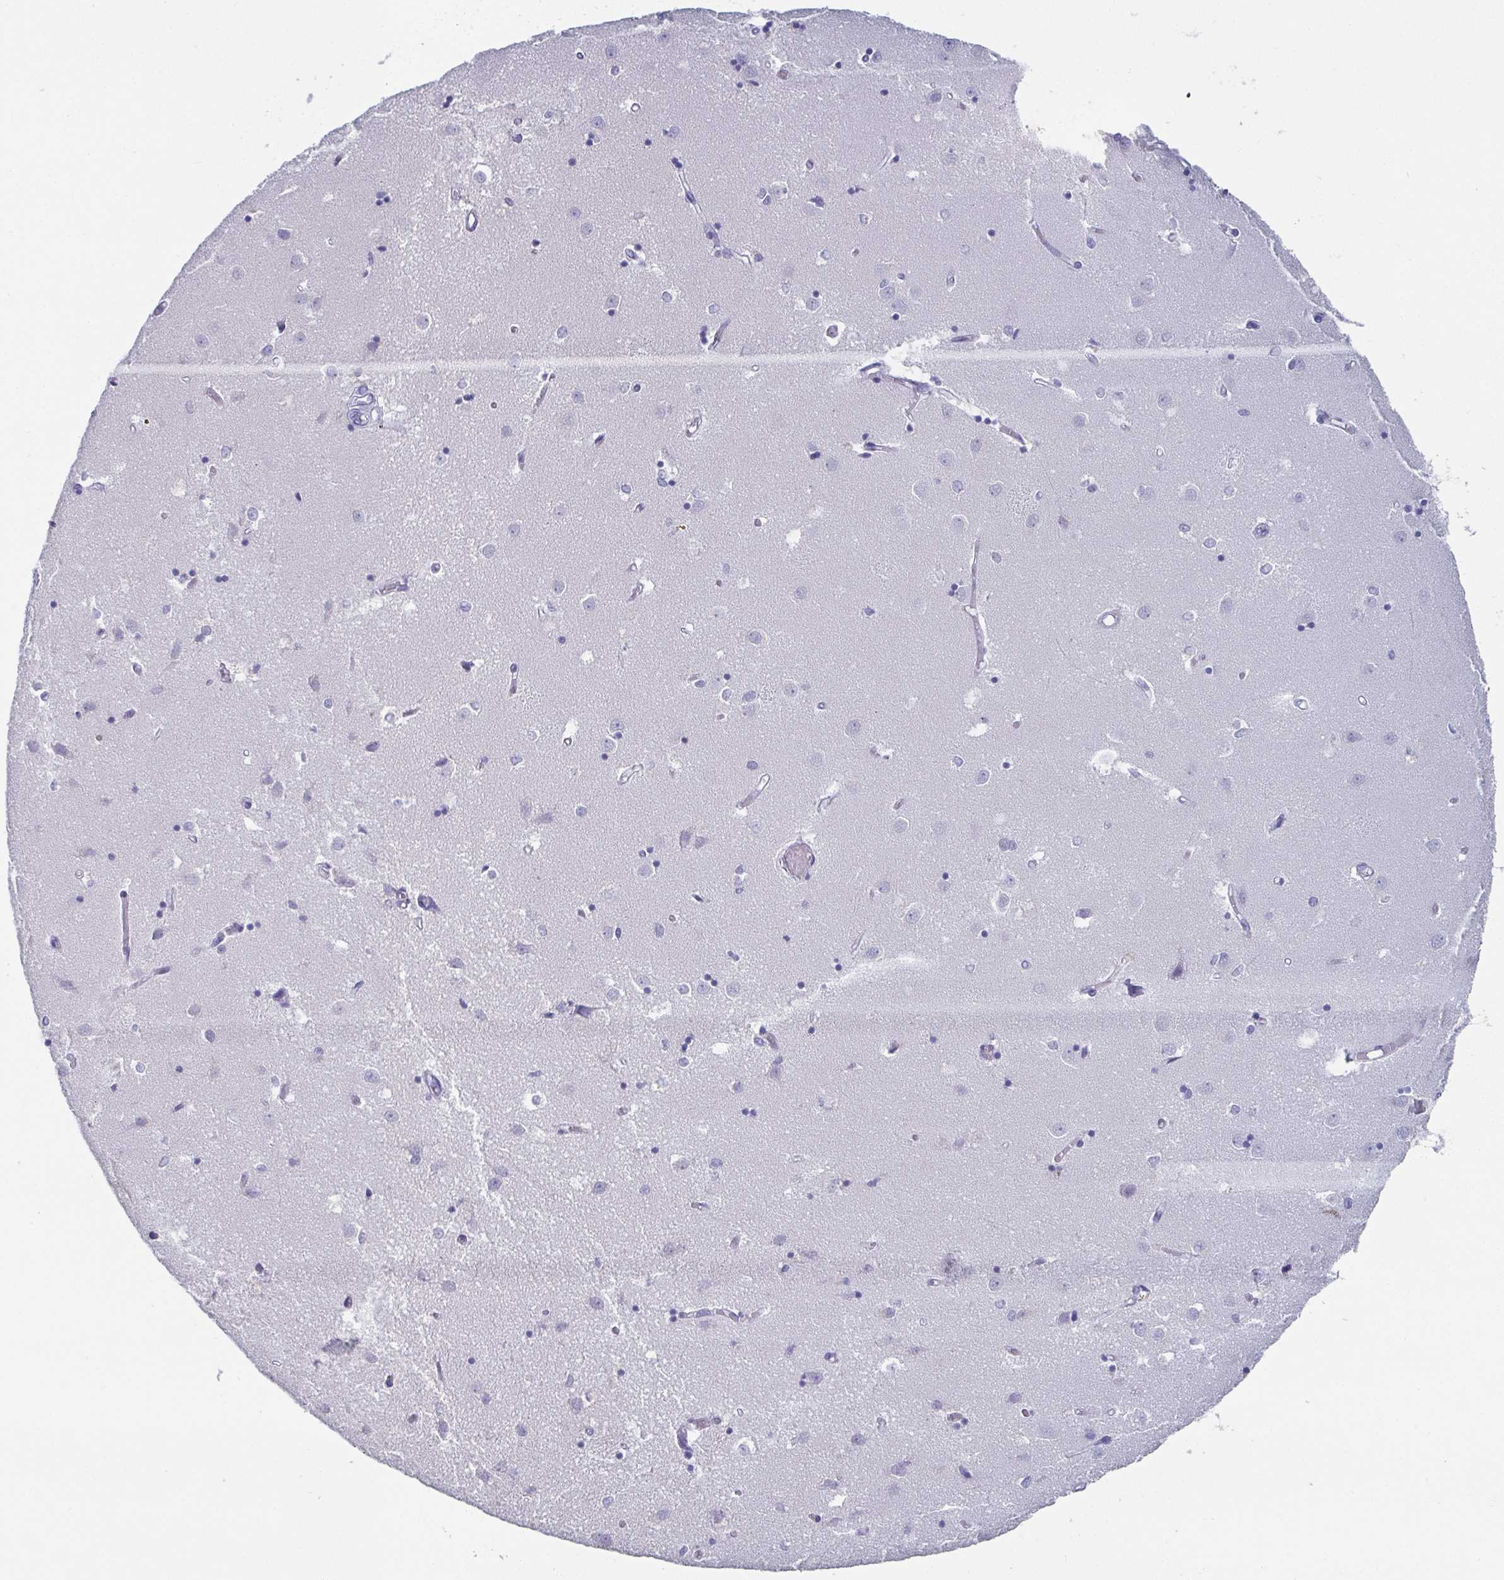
{"staining": {"intensity": "negative", "quantity": "none", "location": "none"}, "tissue": "caudate", "cell_type": "Glial cells", "image_type": "normal", "snomed": [{"axis": "morphology", "description": "Normal tissue, NOS"}, {"axis": "topography", "description": "Lateral ventricle wall"}], "caption": "Glial cells are negative for brown protein staining in benign caudate. Brightfield microscopy of immunohistochemistry stained with DAB (brown) and hematoxylin (blue), captured at high magnification.", "gene": "SCGN", "patient": {"sex": "male", "age": 54}}